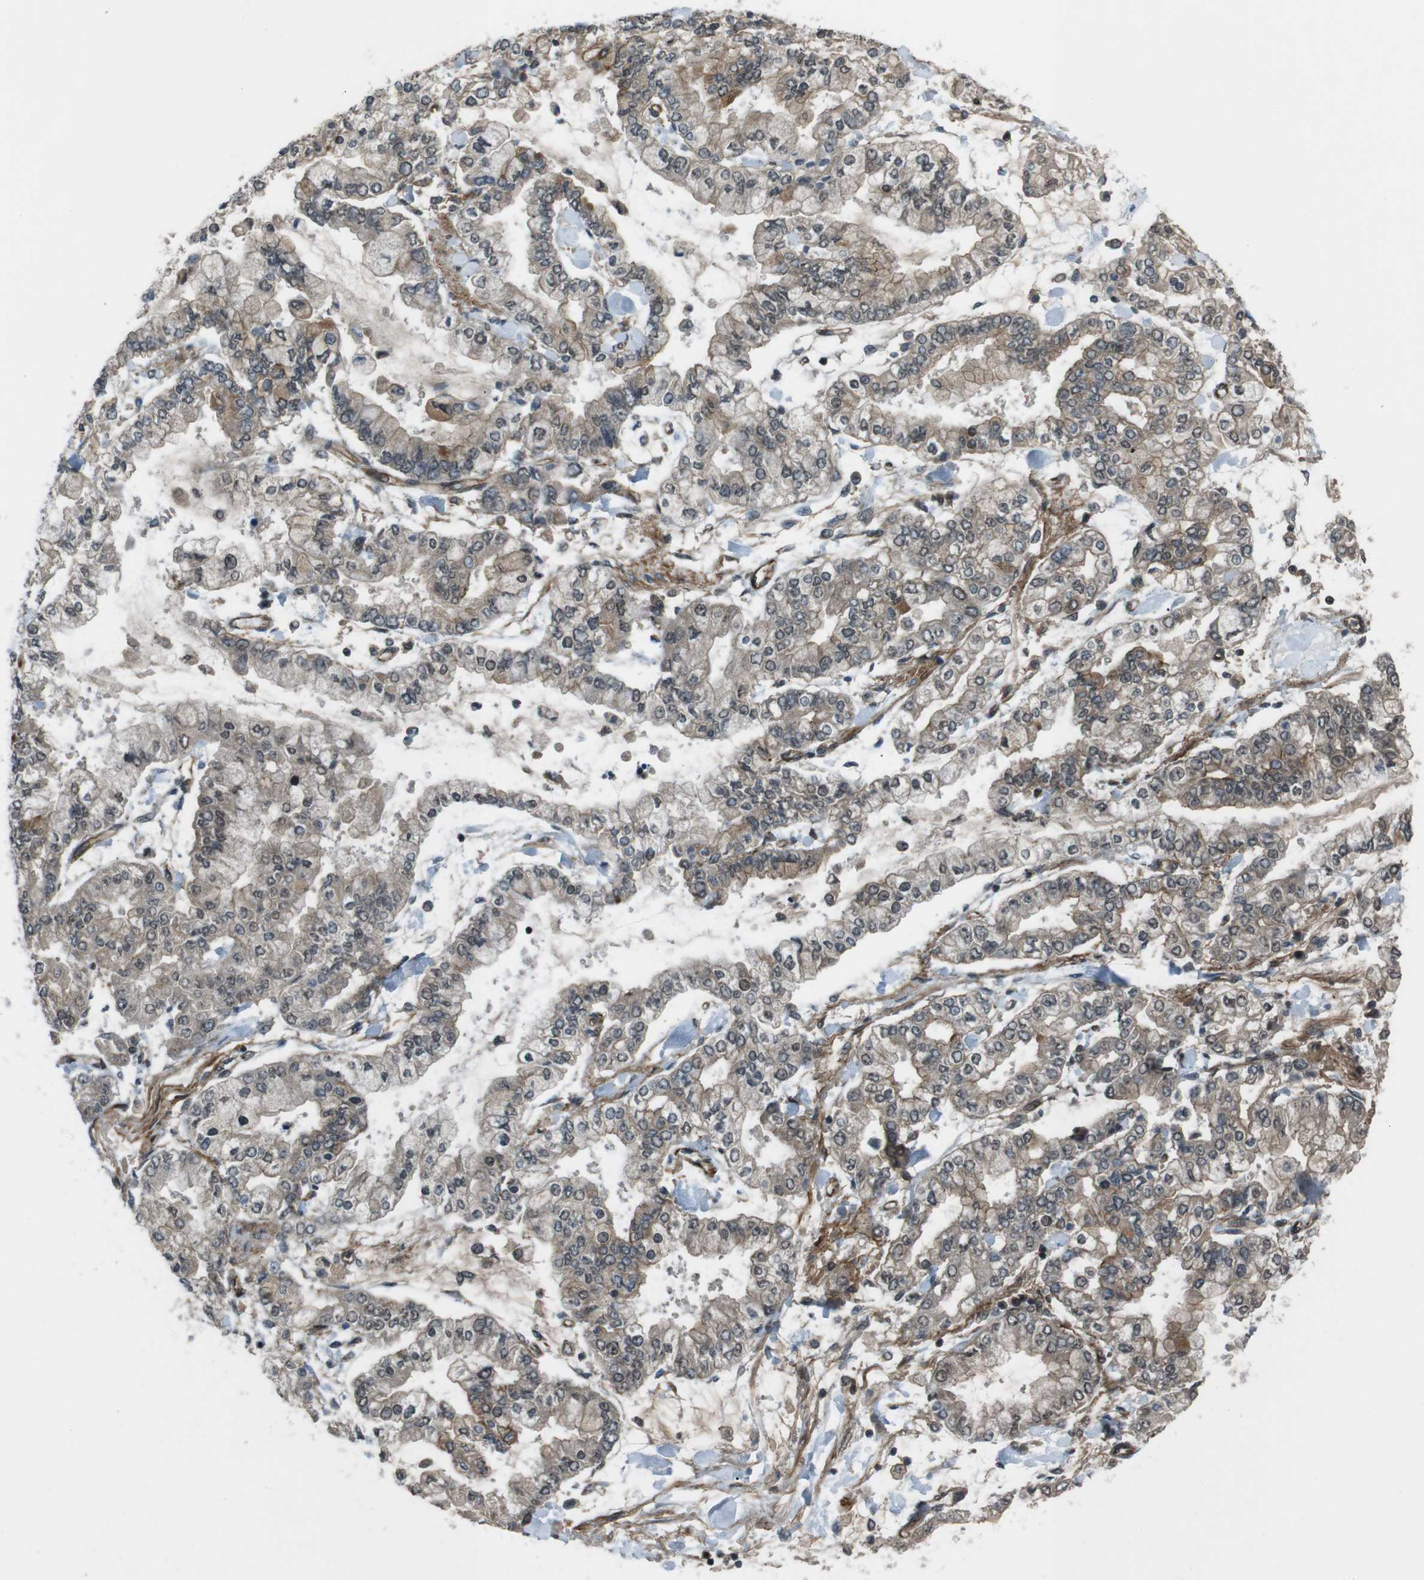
{"staining": {"intensity": "weak", "quantity": ">75%", "location": "cytoplasmic/membranous"}, "tissue": "stomach cancer", "cell_type": "Tumor cells", "image_type": "cancer", "snomed": [{"axis": "morphology", "description": "Normal tissue, NOS"}, {"axis": "morphology", "description": "Adenocarcinoma, NOS"}, {"axis": "topography", "description": "Stomach, upper"}, {"axis": "topography", "description": "Stomach"}], "caption": "Immunohistochemical staining of human stomach cancer (adenocarcinoma) demonstrates weak cytoplasmic/membranous protein positivity in approximately >75% of tumor cells.", "gene": "TIAM2", "patient": {"sex": "male", "age": 76}}